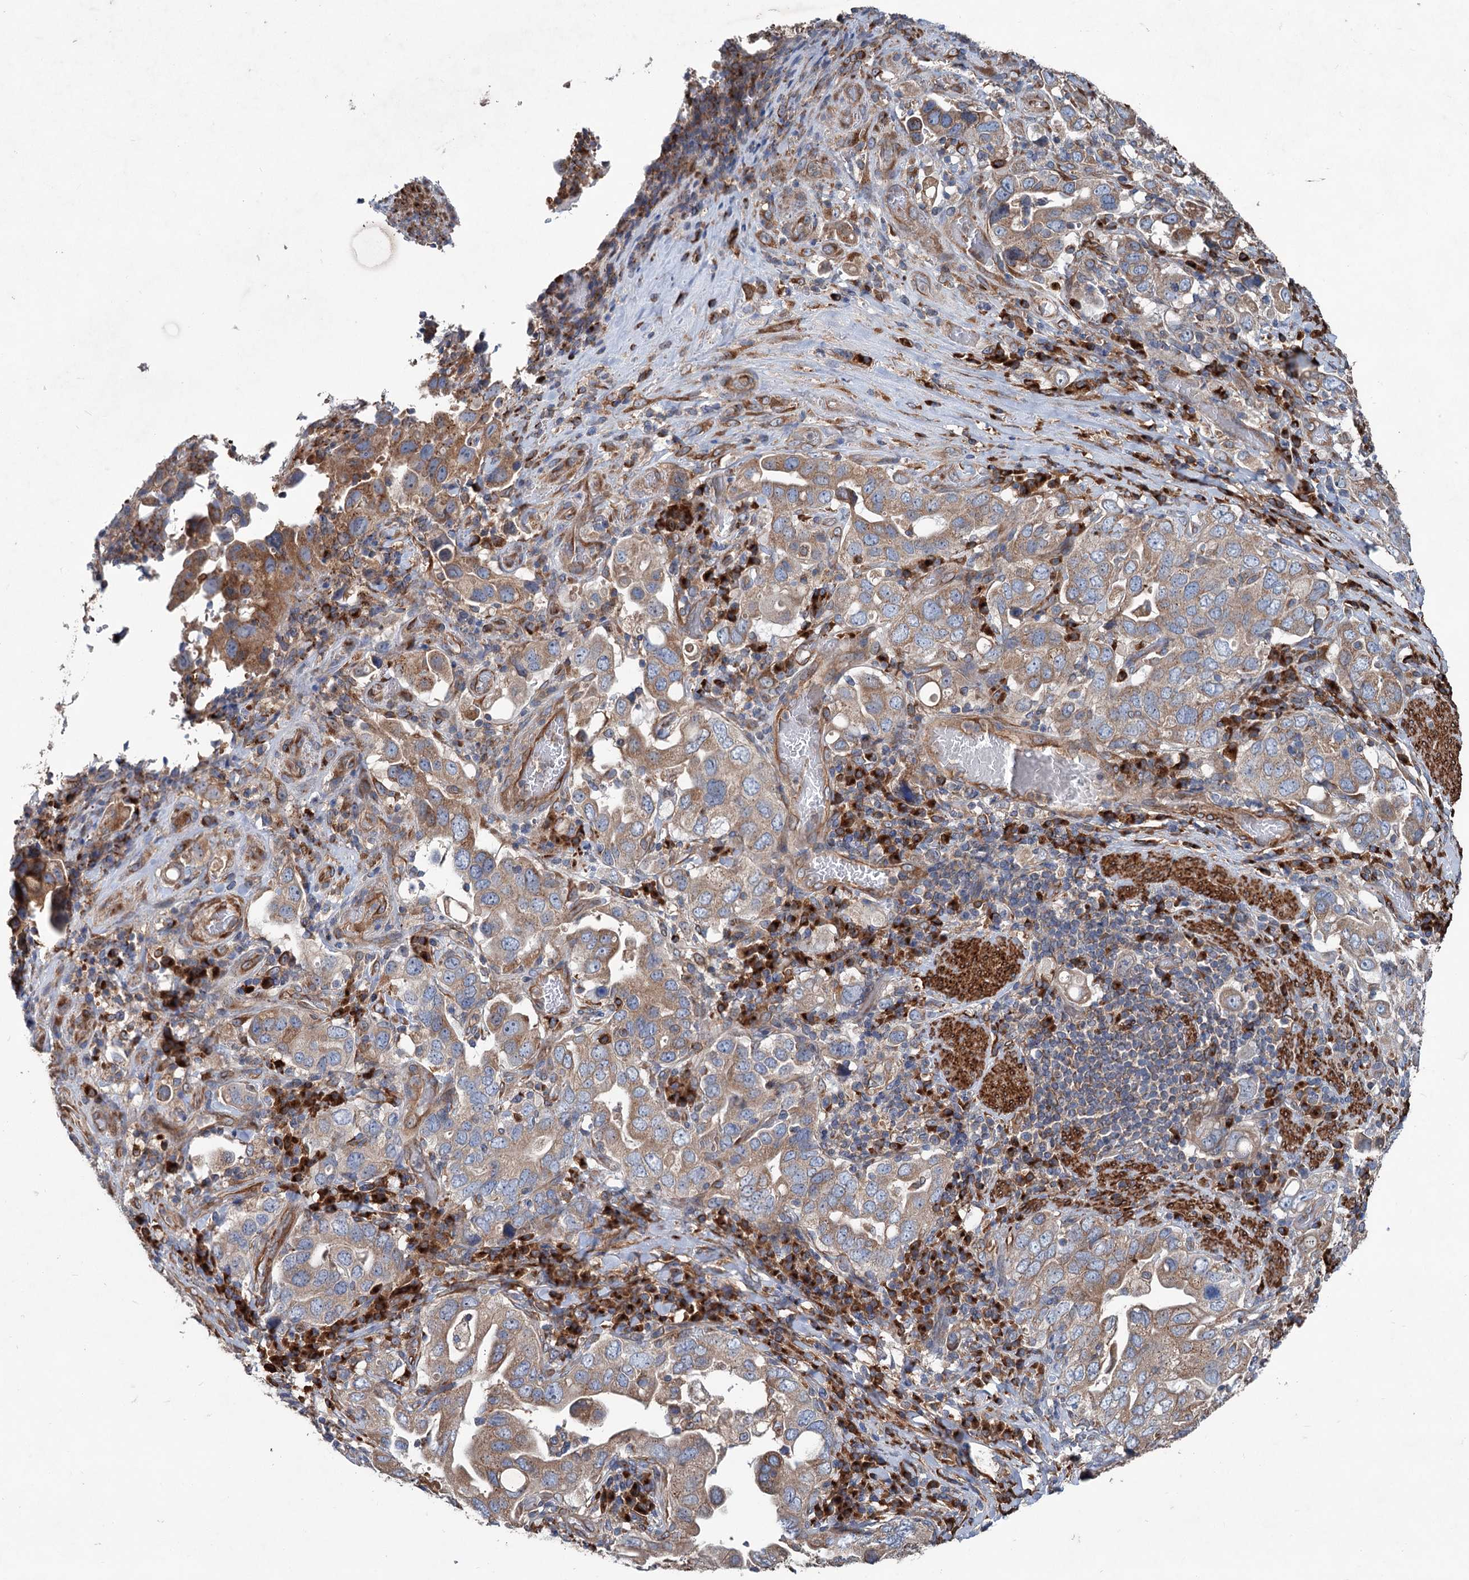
{"staining": {"intensity": "weak", "quantity": ">75%", "location": "cytoplasmic/membranous"}, "tissue": "stomach cancer", "cell_type": "Tumor cells", "image_type": "cancer", "snomed": [{"axis": "morphology", "description": "Adenocarcinoma, NOS"}, {"axis": "topography", "description": "Stomach, upper"}], "caption": "DAB (3,3'-diaminobenzidine) immunohistochemical staining of human stomach adenocarcinoma exhibits weak cytoplasmic/membranous protein positivity in about >75% of tumor cells. The protein is stained brown, and the nuclei are stained in blue (DAB (3,3'-diaminobenzidine) IHC with brightfield microscopy, high magnification).", "gene": "CALCOCO1", "patient": {"sex": "male", "age": 62}}